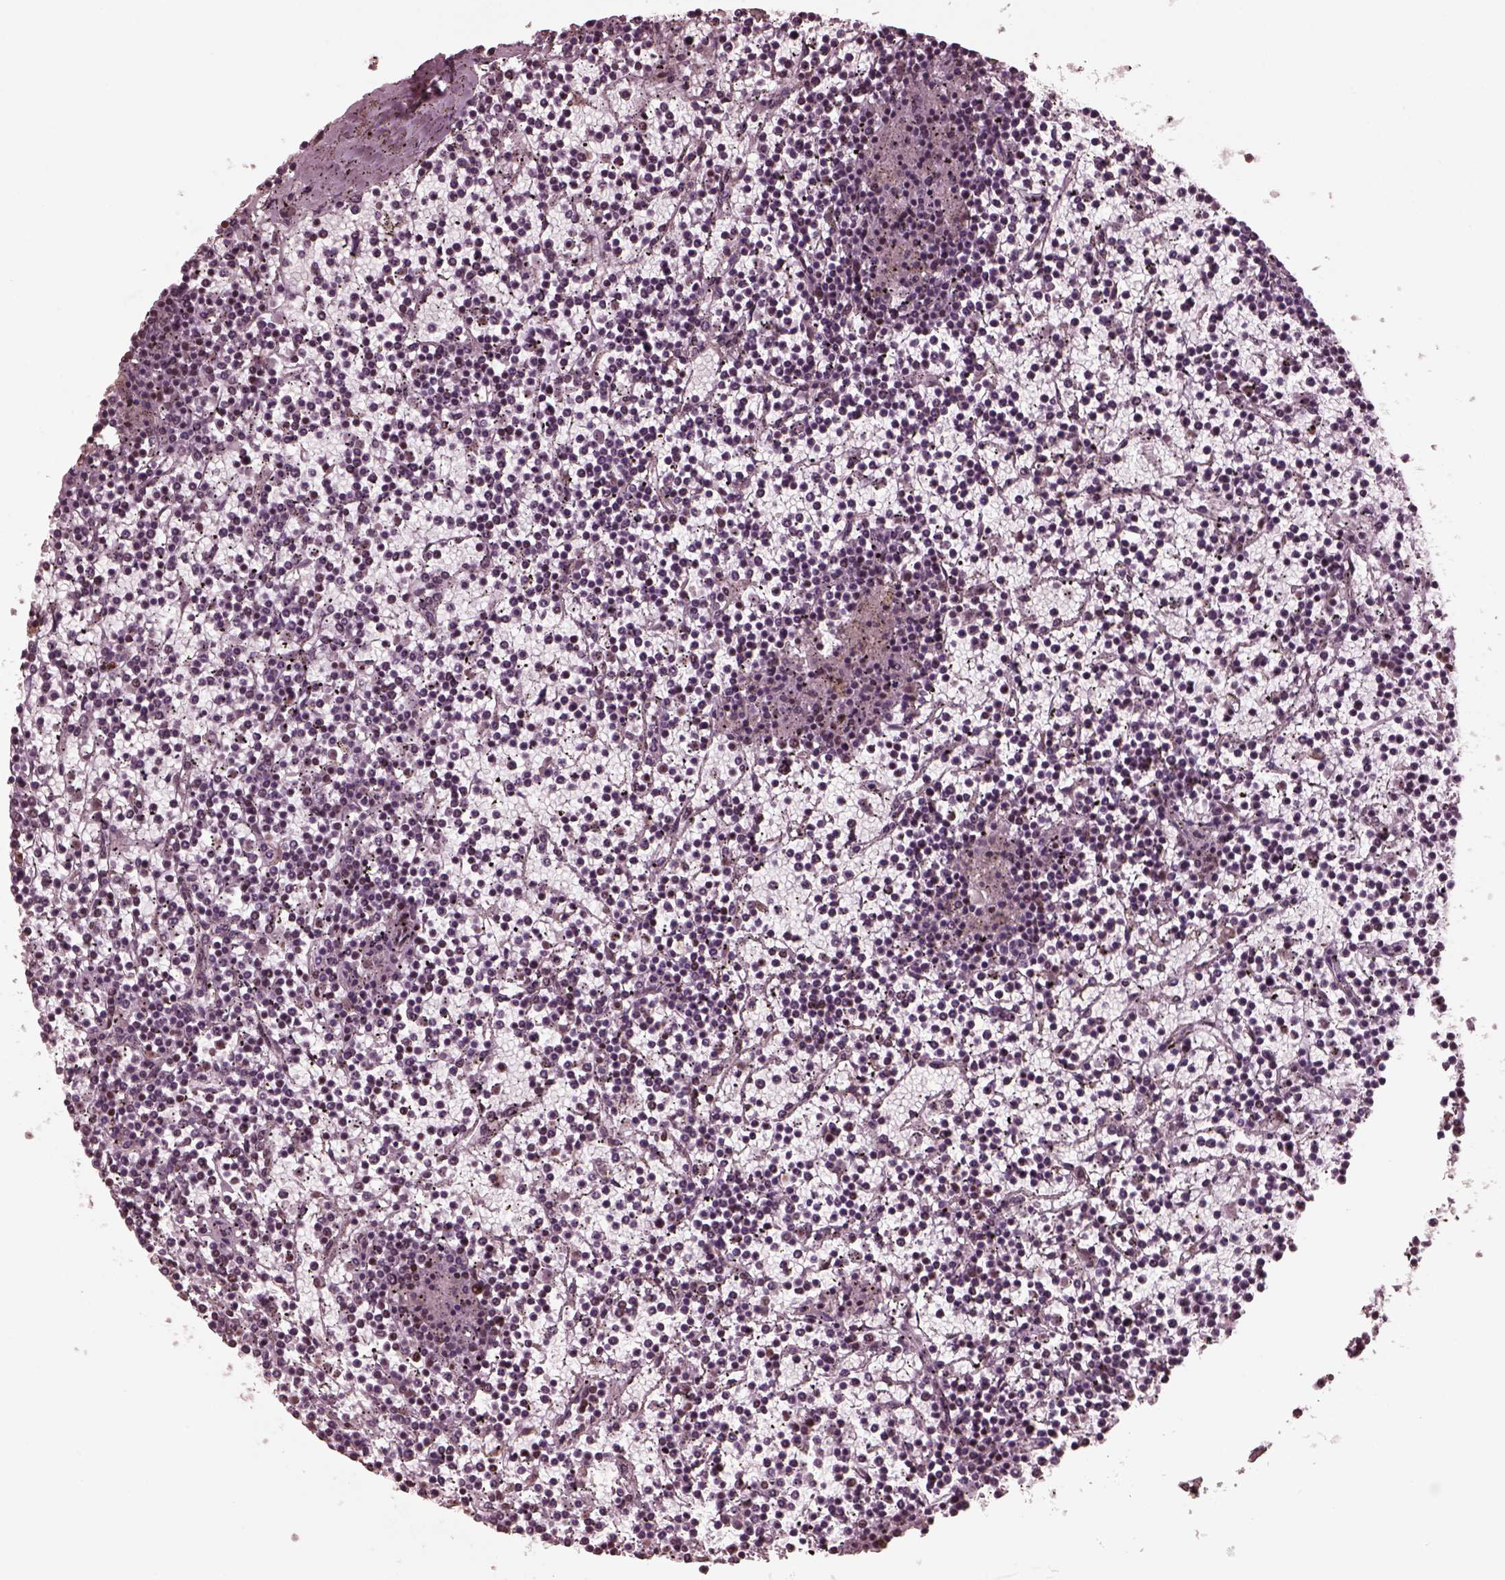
{"staining": {"intensity": "negative", "quantity": "none", "location": "none"}, "tissue": "lymphoma", "cell_type": "Tumor cells", "image_type": "cancer", "snomed": [{"axis": "morphology", "description": "Malignant lymphoma, non-Hodgkin's type, Low grade"}, {"axis": "topography", "description": "Spleen"}], "caption": "DAB immunohistochemical staining of lymphoma shows no significant positivity in tumor cells. The staining was performed using DAB (3,3'-diaminobenzidine) to visualize the protein expression in brown, while the nuclei were stained in blue with hematoxylin (Magnification: 20x).", "gene": "NSD1", "patient": {"sex": "female", "age": 19}}